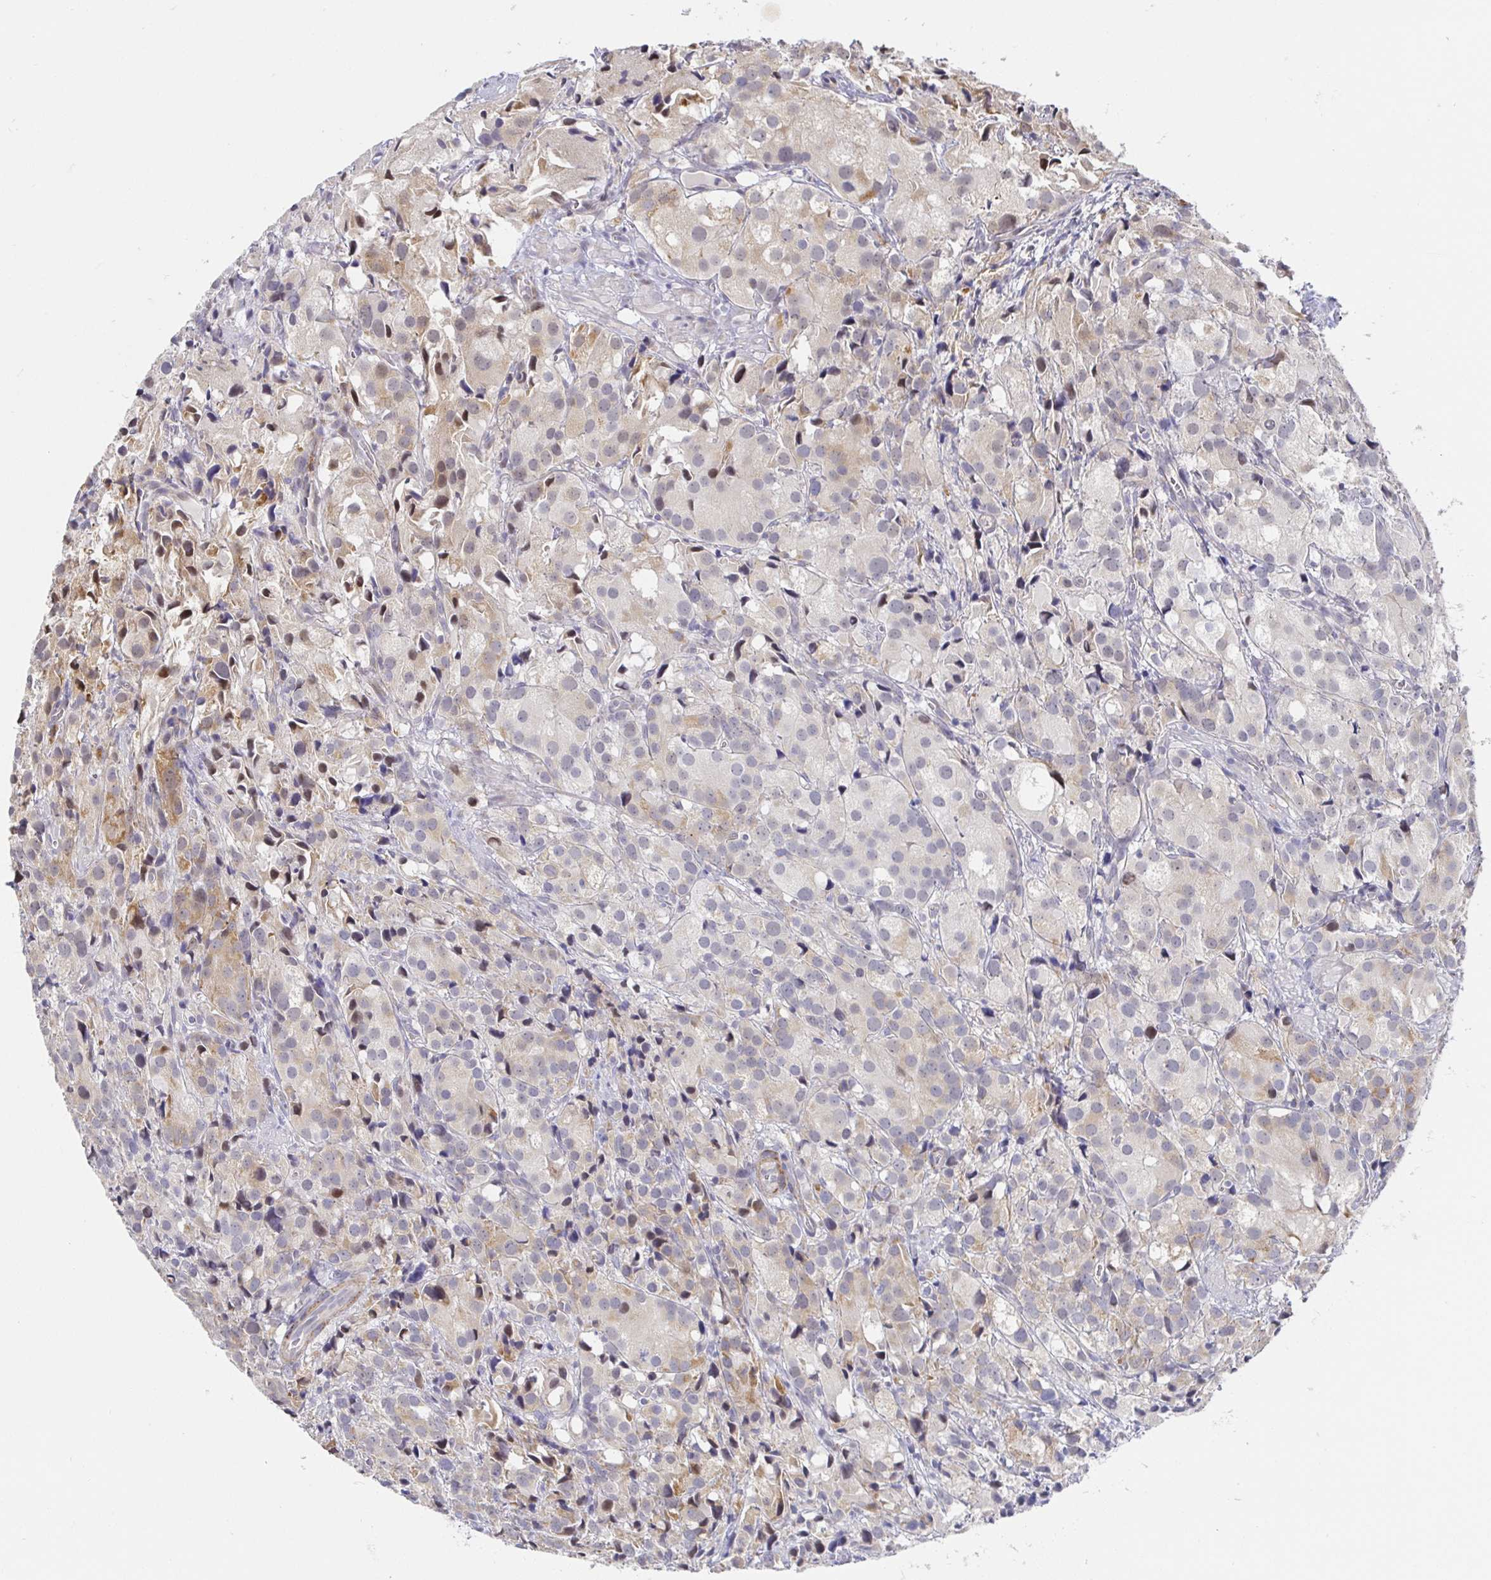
{"staining": {"intensity": "moderate", "quantity": "25%-75%", "location": "cytoplasmic/membranous"}, "tissue": "prostate cancer", "cell_type": "Tumor cells", "image_type": "cancer", "snomed": [{"axis": "morphology", "description": "Adenocarcinoma, High grade"}, {"axis": "topography", "description": "Prostate"}], "caption": "DAB (3,3'-diaminobenzidine) immunohistochemical staining of human prostate cancer (high-grade adenocarcinoma) demonstrates moderate cytoplasmic/membranous protein positivity in approximately 25%-75% of tumor cells.", "gene": "CIT", "patient": {"sex": "male", "age": 86}}